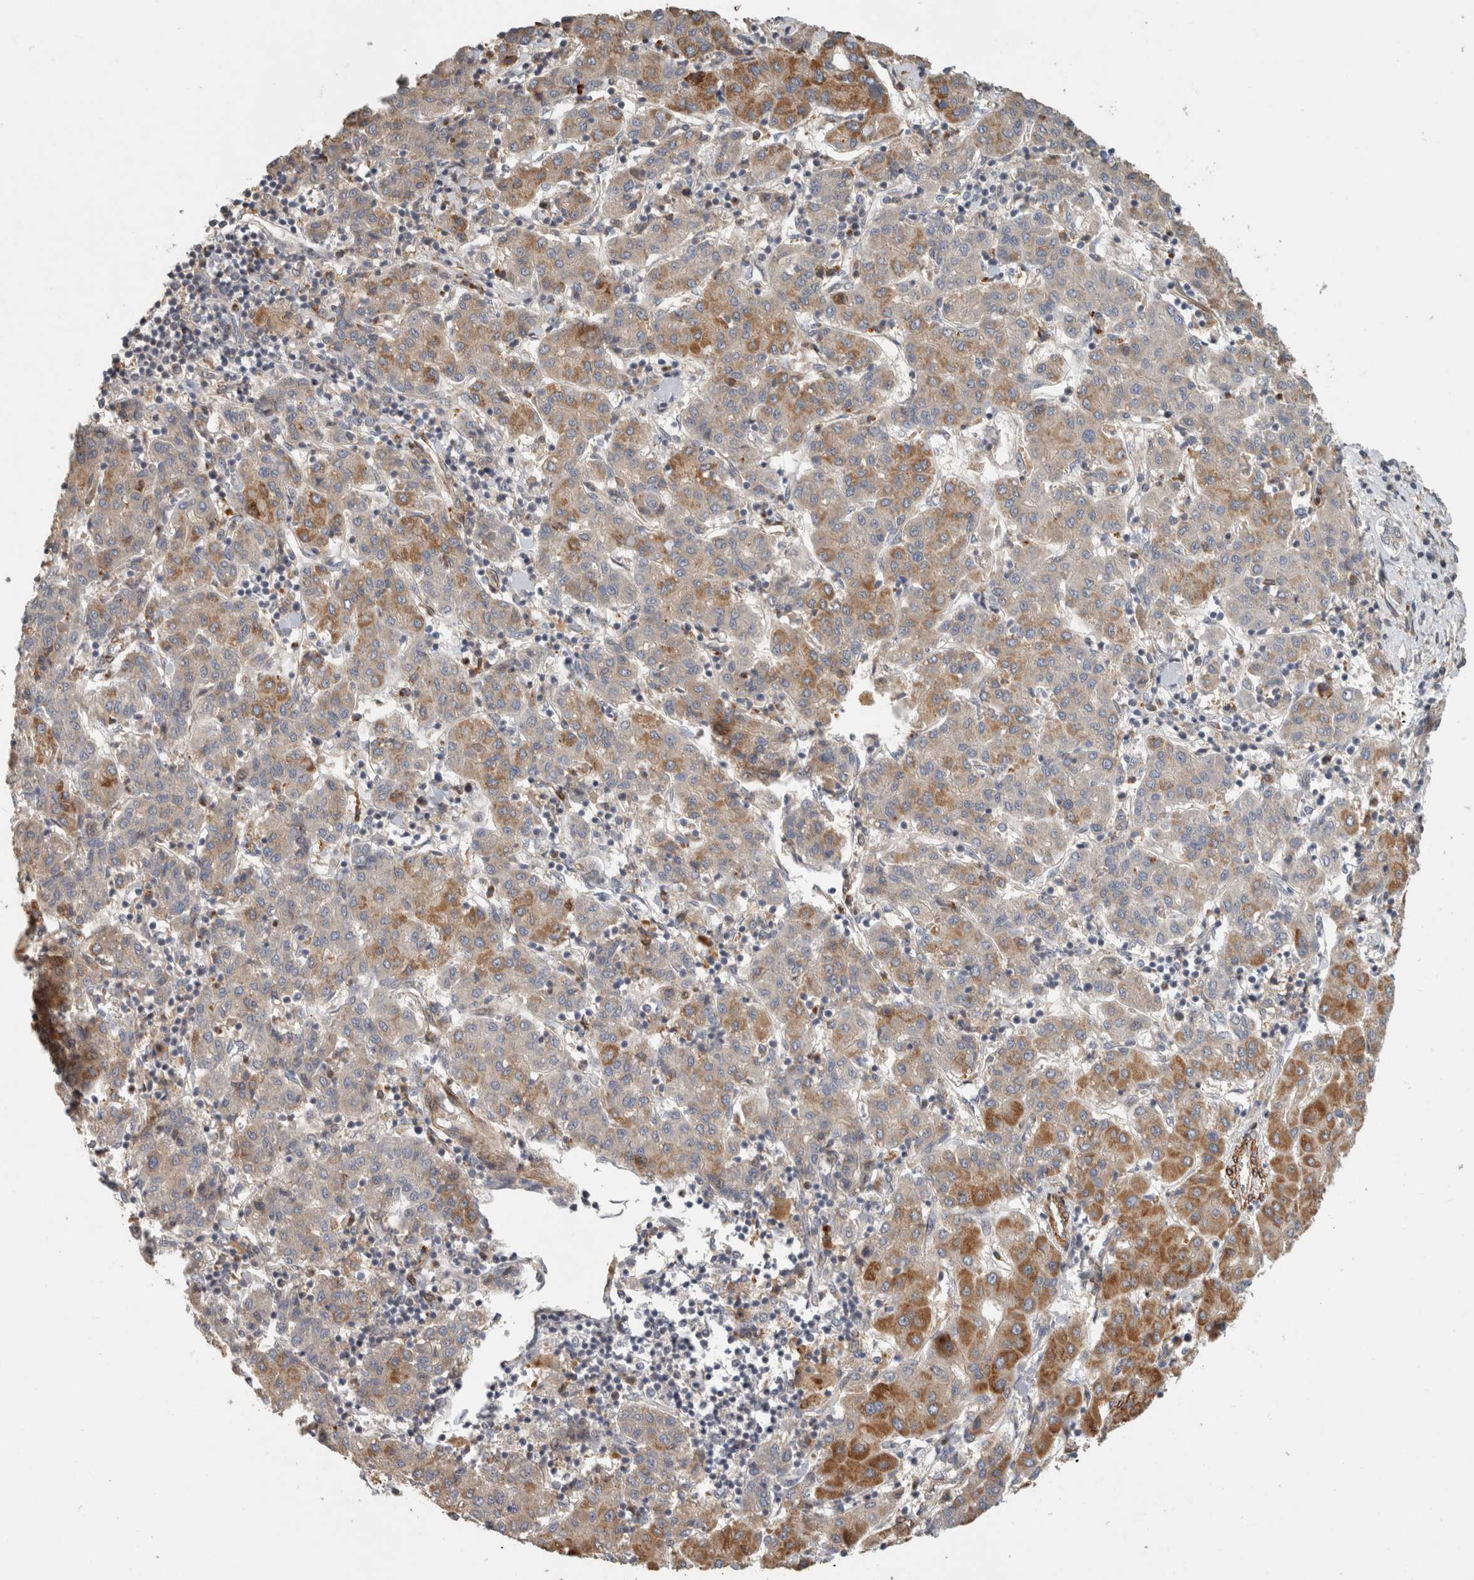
{"staining": {"intensity": "moderate", "quantity": "25%-75%", "location": "cytoplasmic/membranous"}, "tissue": "liver cancer", "cell_type": "Tumor cells", "image_type": "cancer", "snomed": [{"axis": "morphology", "description": "Carcinoma, Hepatocellular, NOS"}, {"axis": "topography", "description": "Liver"}], "caption": "Protein analysis of liver cancer (hepatocellular carcinoma) tissue demonstrates moderate cytoplasmic/membranous staining in about 25%-75% of tumor cells.", "gene": "SIPA1L2", "patient": {"sex": "male", "age": 65}}